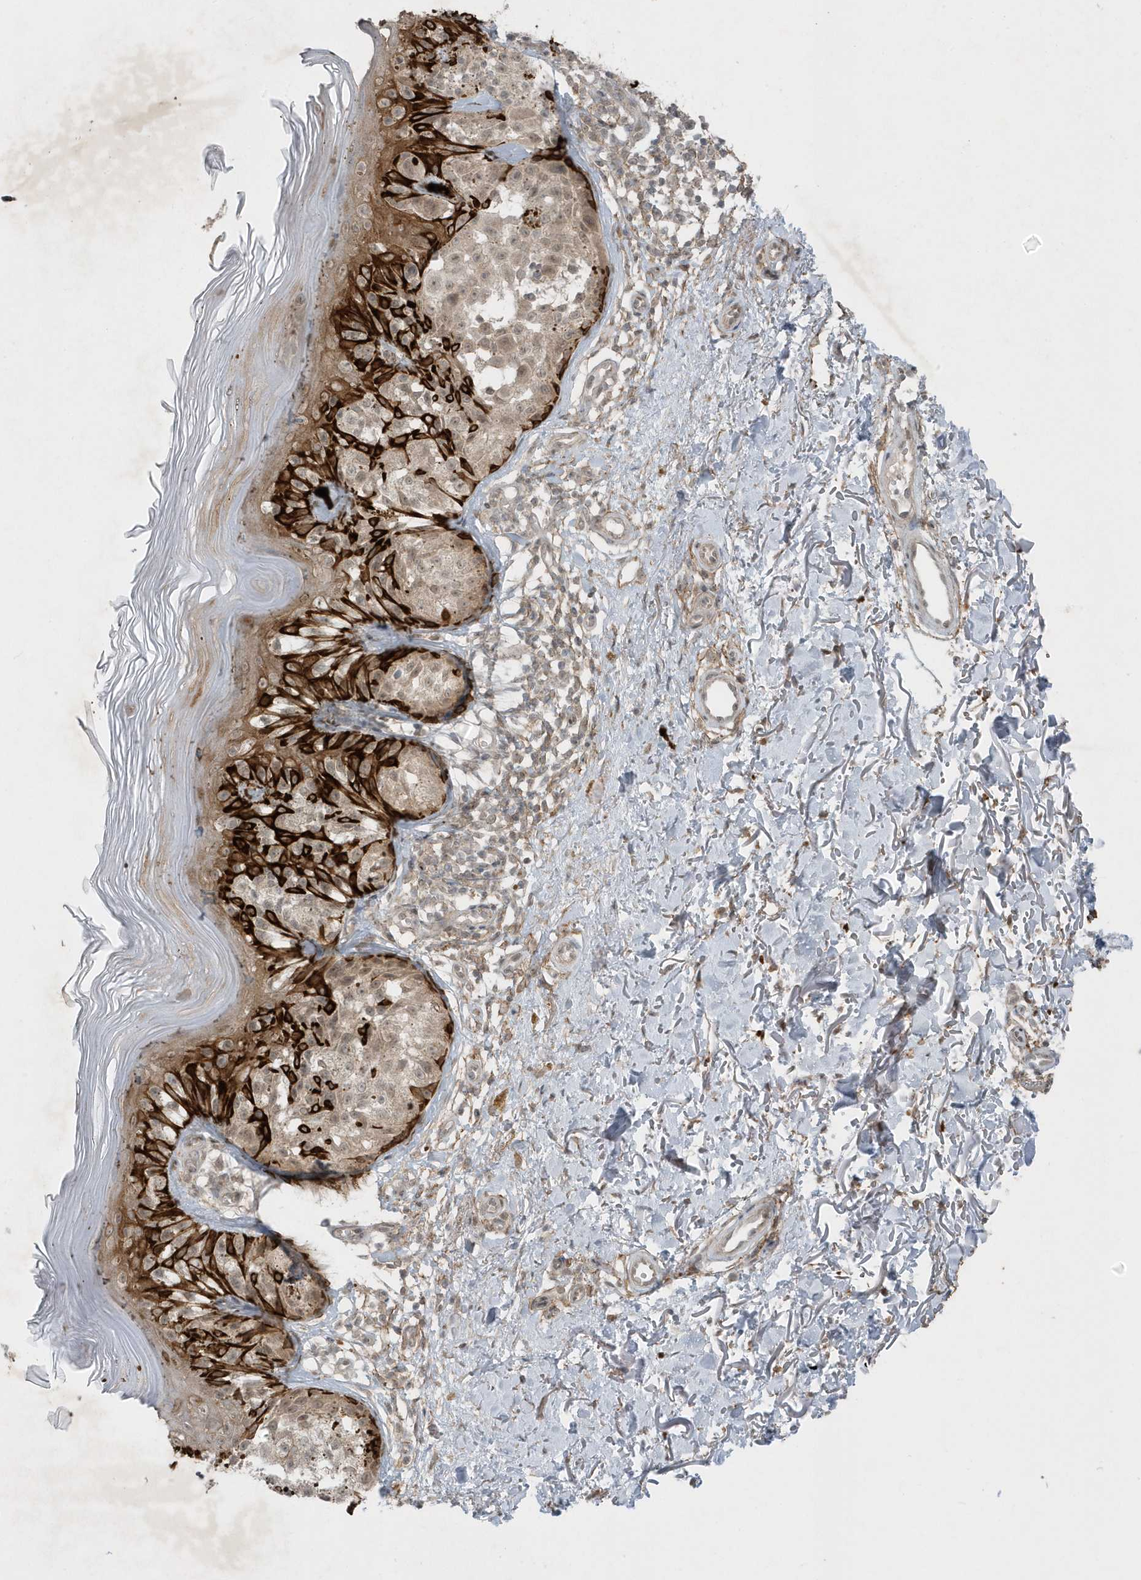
{"staining": {"intensity": "weak", "quantity": "25%-75%", "location": "cytoplasmic/membranous"}, "tissue": "melanoma", "cell_type": "Tumor cells", "image_type": "cancer", "snomed": [{"axis": "morphology", "description": "Malignant melanoma, NOS"}, {"axis": "topography", "description": "Skin"}], "caption": "Malignant melanoma stained for a protein displays weak cytoplasmic/membranous positivity in tumor cells. The staining was performed using DAB to visualize the protein expression in brown, while the nuclei were stained in blue with hematoxylin (Magnification: 20x).", "gene": "PARD3B", "patient": {"sex": "female", "age": 50}}